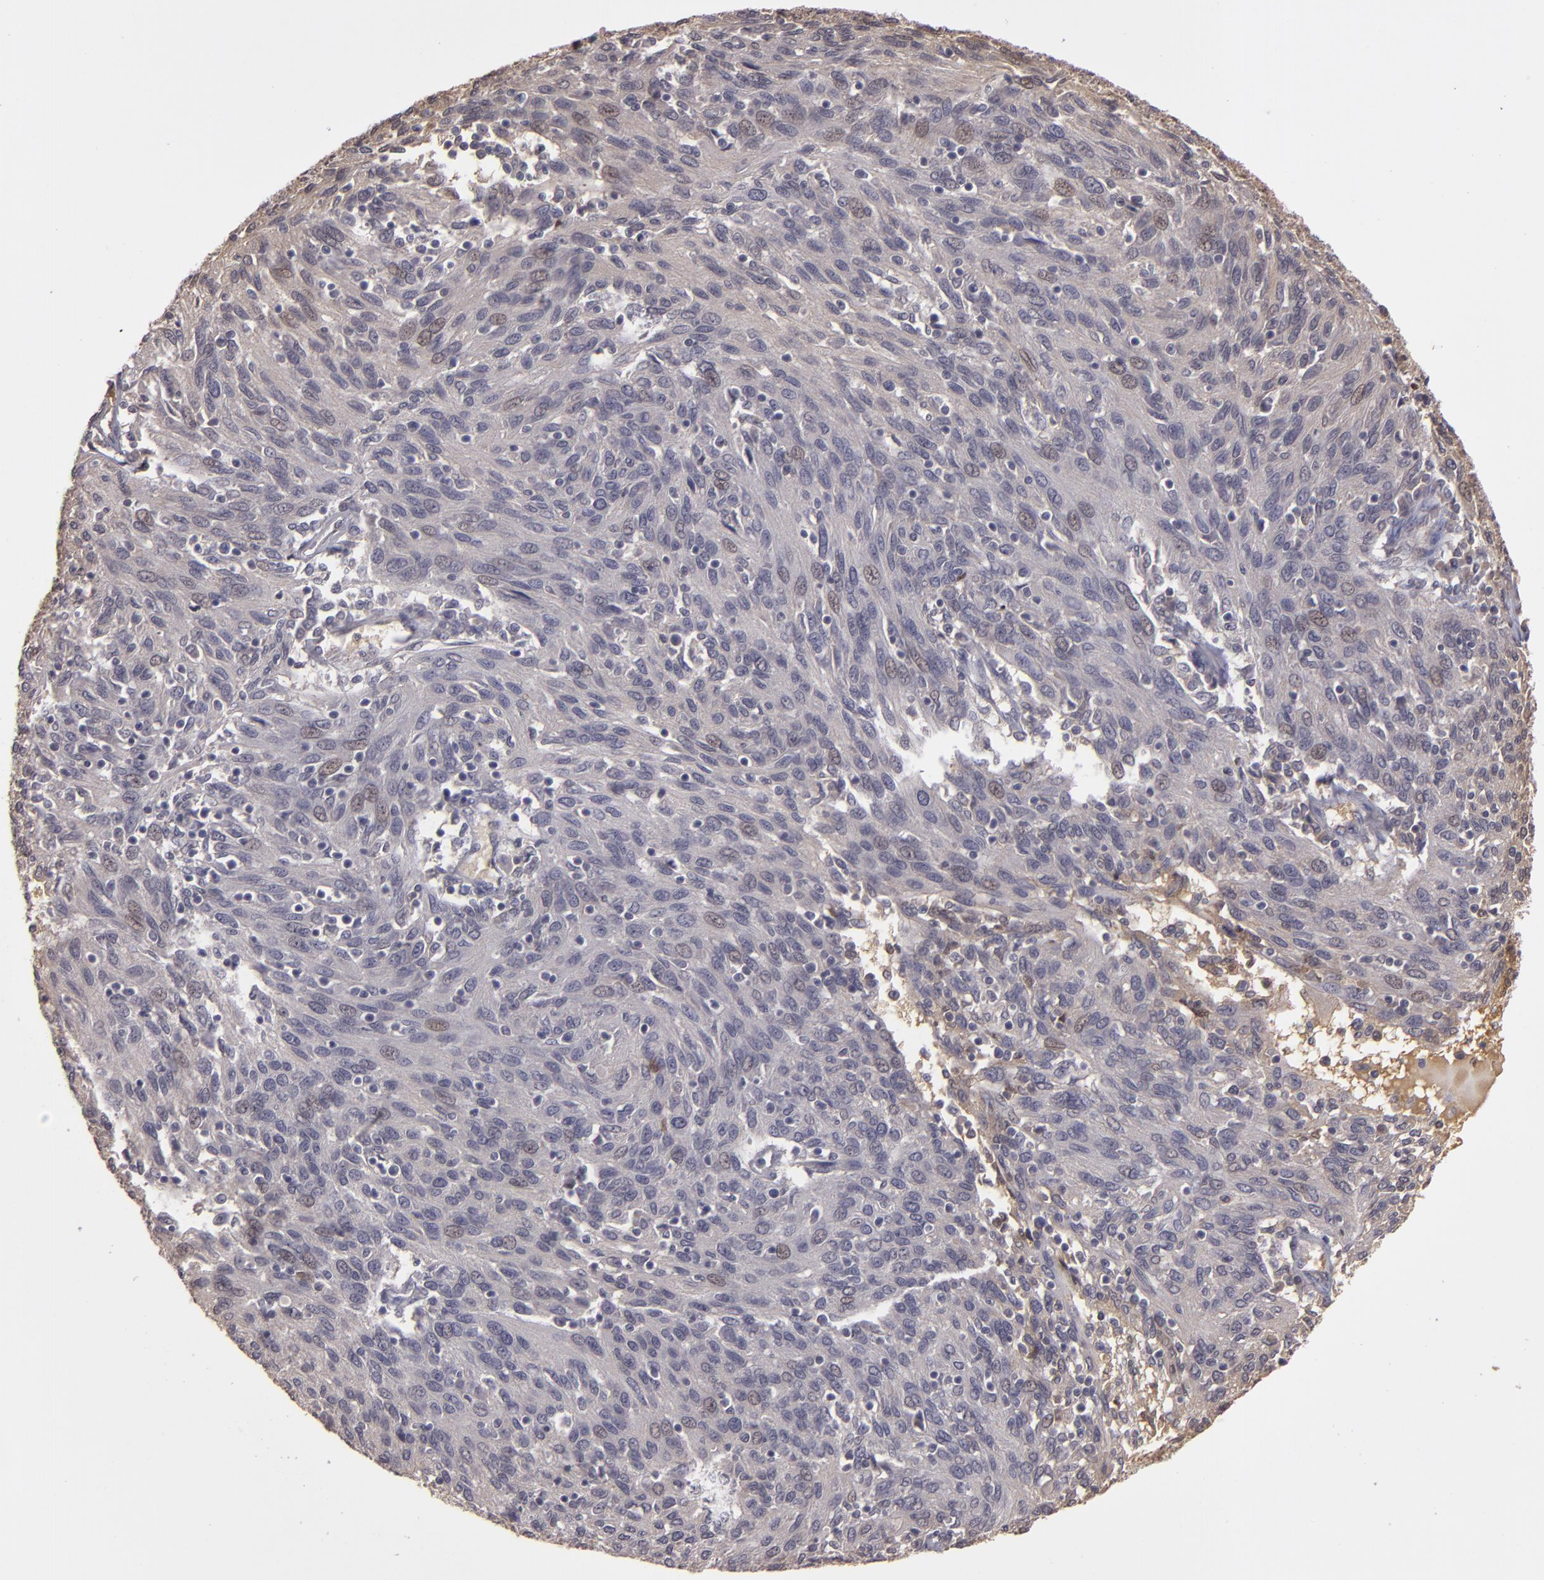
{"staining": {"intensity": "weak", "quantity": ">75%", "location": "cytoplasmic/membranous"}, "tissue": "ovarian cancer", "cell_type": "Tumor cells", "image_type": "cancer", "snomed": [{"axis": "morphology", "description": "Carcinoma, endometroid"}, {"axis": "topography", "description": "Ovary"}], "caption": "A high-resolution photomicrograph shows immunohistochemistry (IHC) staining of ovarian endometroid carcinoma, which demonstrates weak cytoplasmic/membranous expression in about >75% of tumor cells.", "gene": "LRG1", "patient": {"sex": "female", "age": 50}}